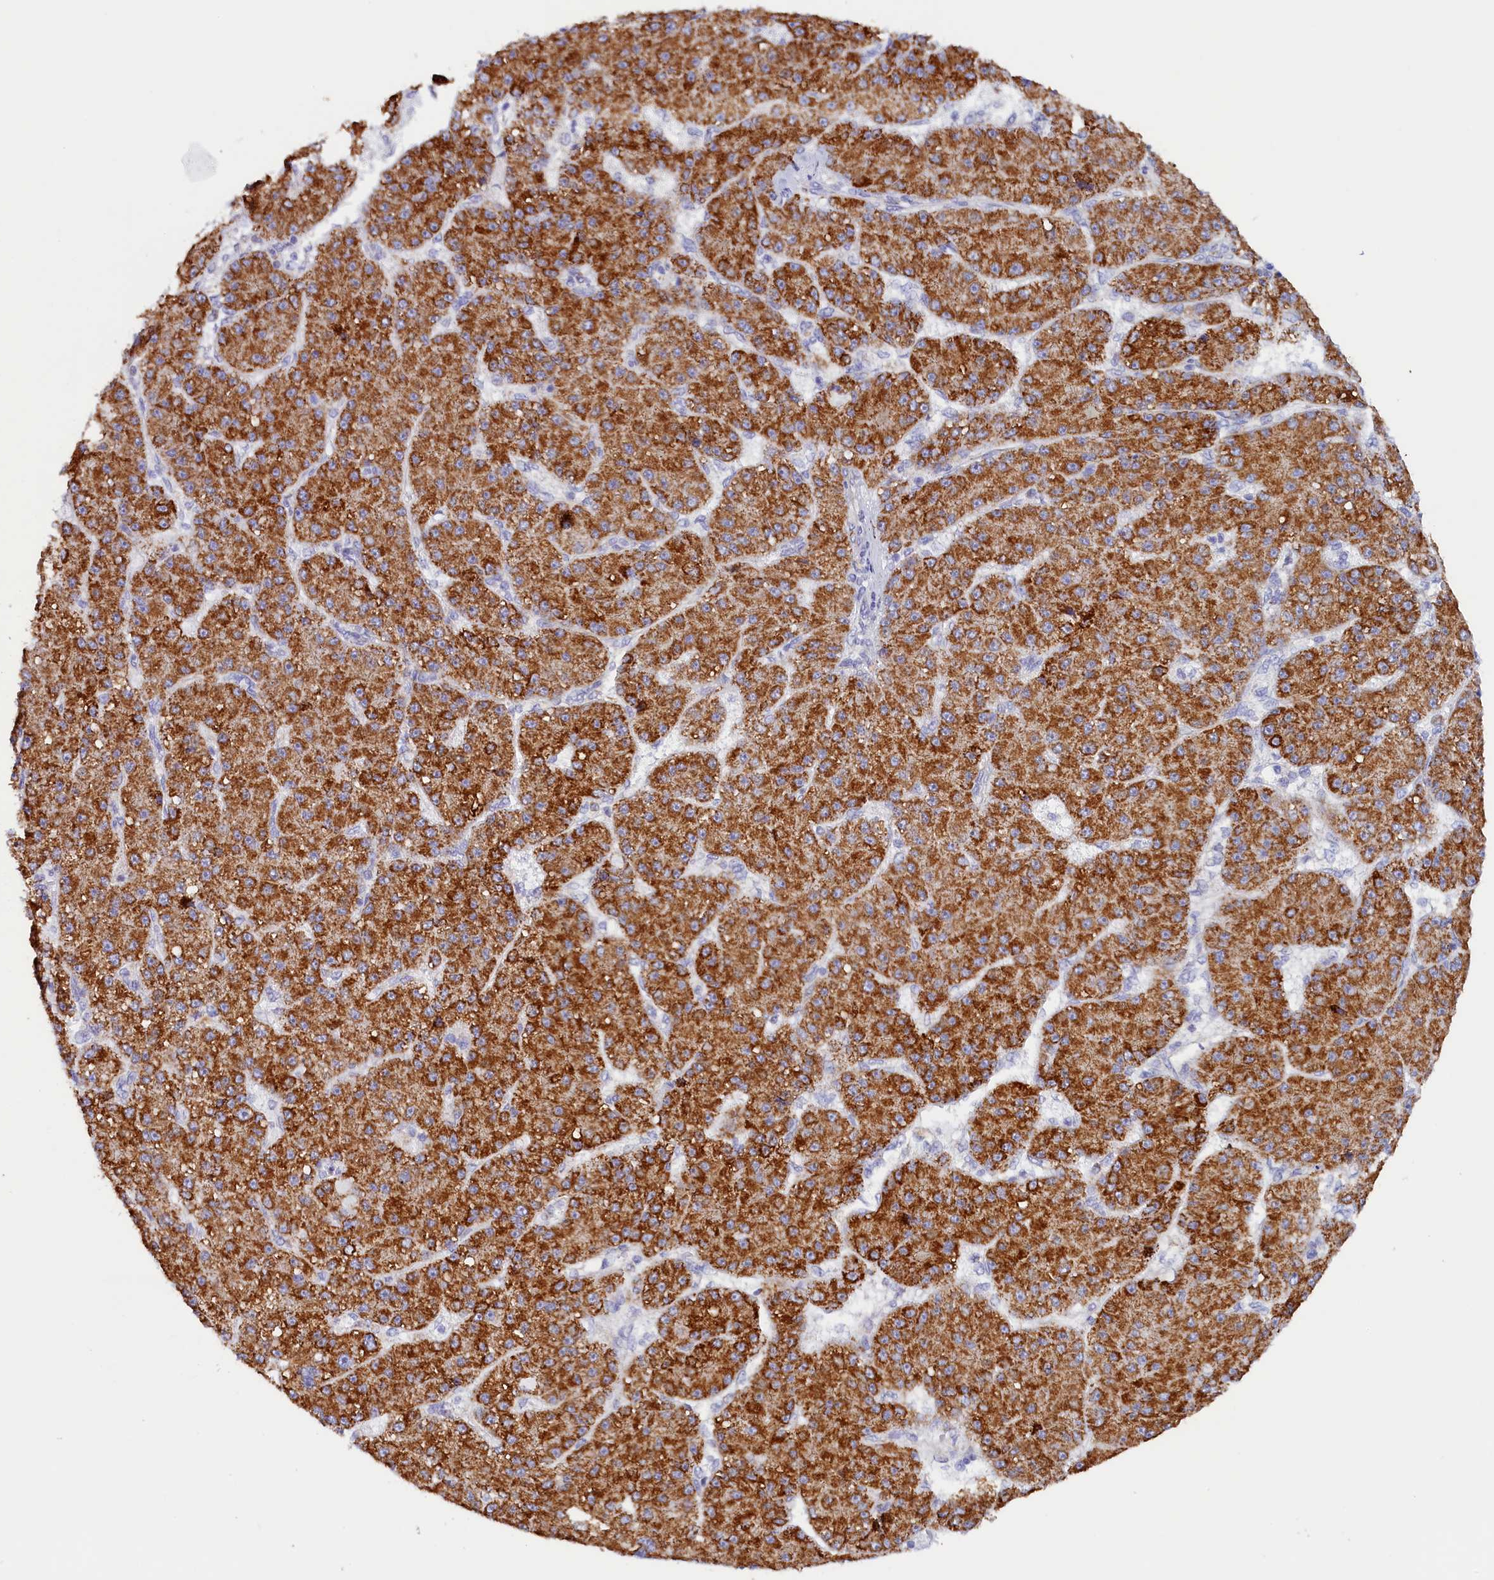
{"staining": {"intensity": "strong", "quantity": ">75%", "location": "cytoplasmic/membranous"}, "tissue": "liver cancer", "cell_type": "Tumor cells", "image_type": "cancer", "snomed": [{"axis": "morphology", "description": "Carcinoma, Hepatocellular, NOS"}, {"axis": "topography", "description": "Liver"}], "caption": "Protein expression analysis of human liver hepatocellular carcinoma reveals strong cytoplasmic/membranous positivity in about >75% of tumor cells.", "gene": "AKTIP", "patient": {"sex": "male", "age": 67}}